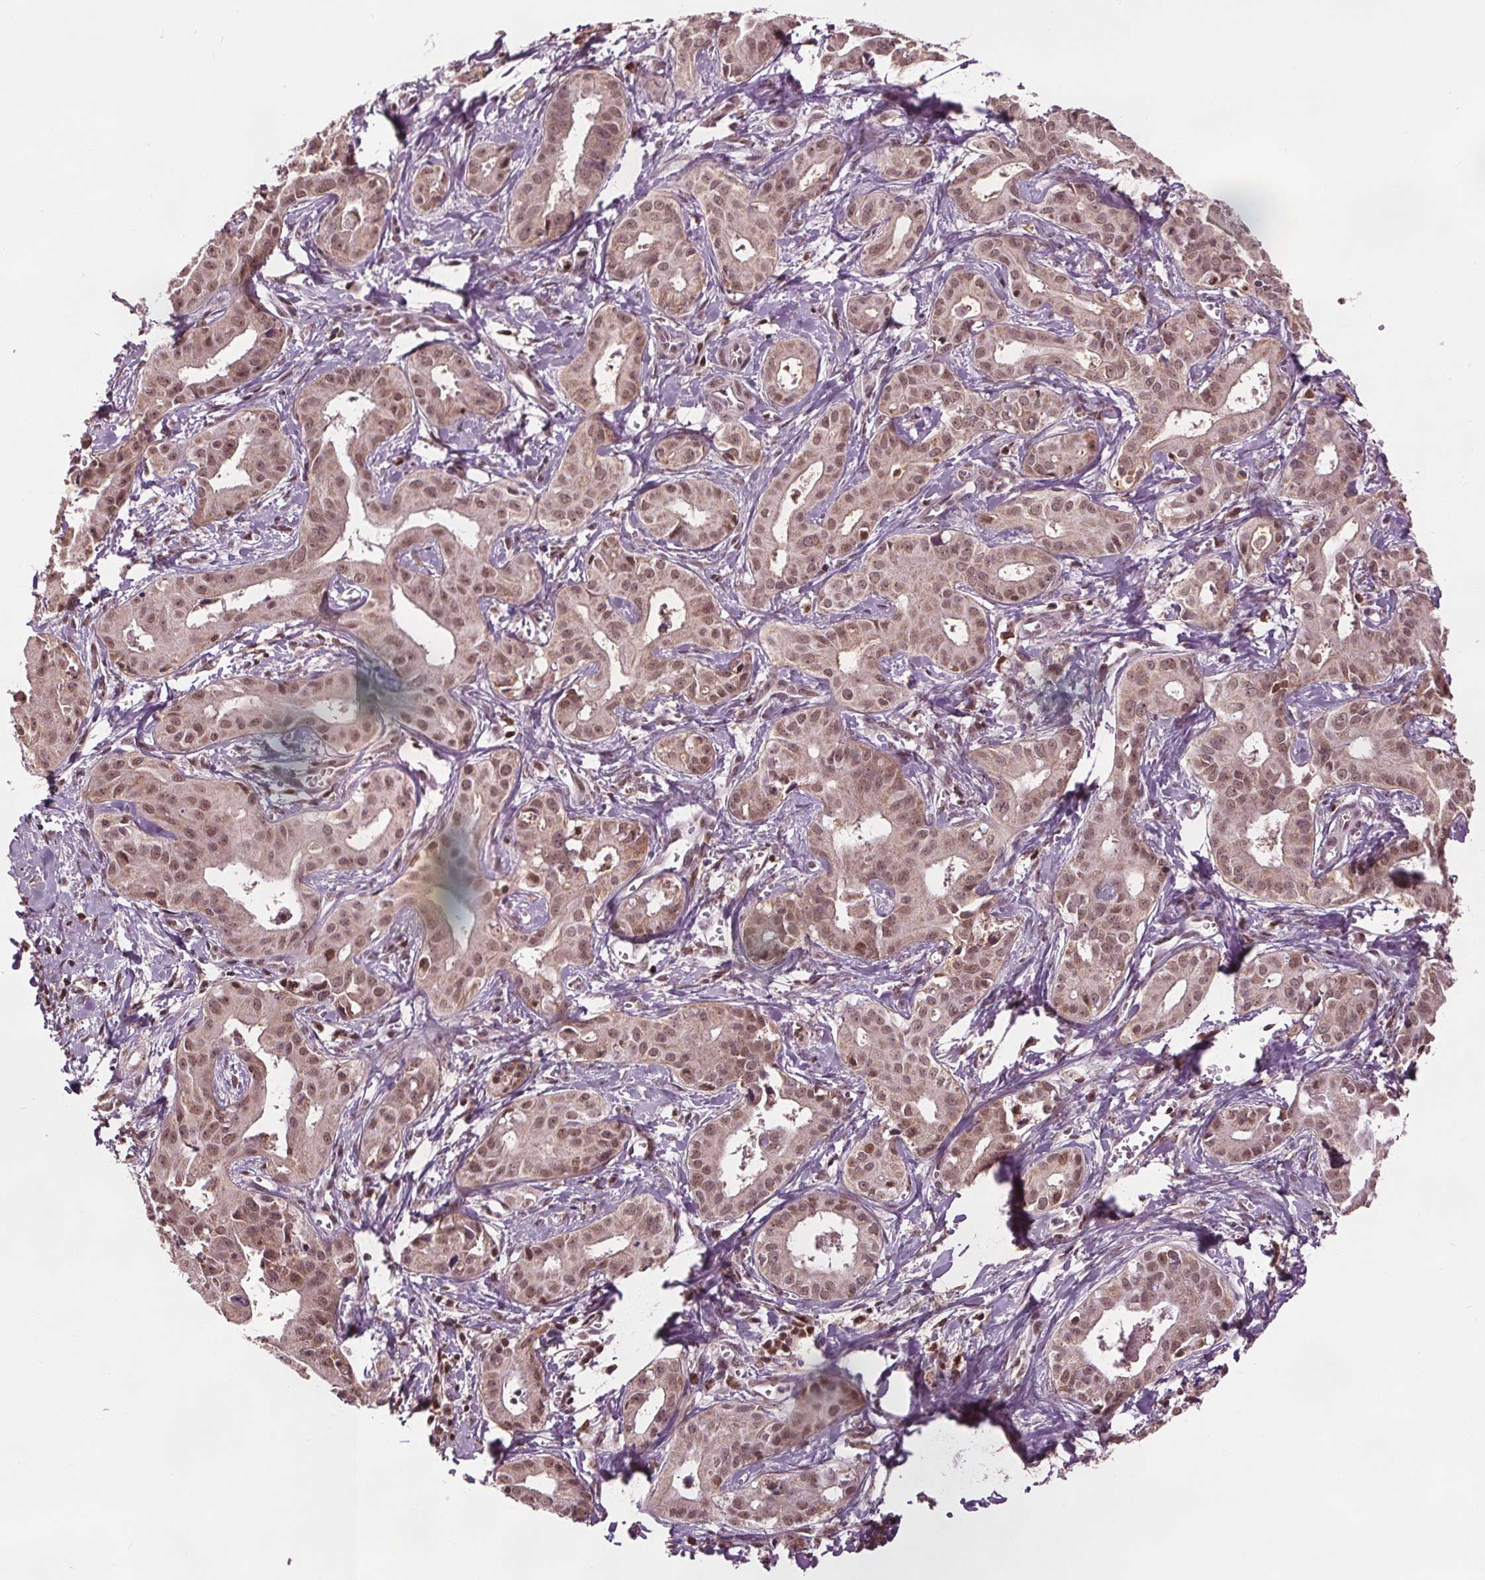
{"staining": {"intensity": "moderate", "quantity": ">75%", "location": "cytoplasmic/membranous,nuclear"}, "tissue": "liver cancer", "cell_type": "Tumor cells", "image_type": "cancer", "snomed": [{"axis": "morphology", "description": "Cholangiocarcinoma"}, {"axis": "topography", "description": "Liver"}], "caption": "Tumor cells demonstrate medium levels of moderate cytoplasmic/membranous and nuclear staining in approximately >75% of cells in human liver cholangiocarcinoma.", "gene": "DDX11", "patient": {"sex": "female", "age": 65}}